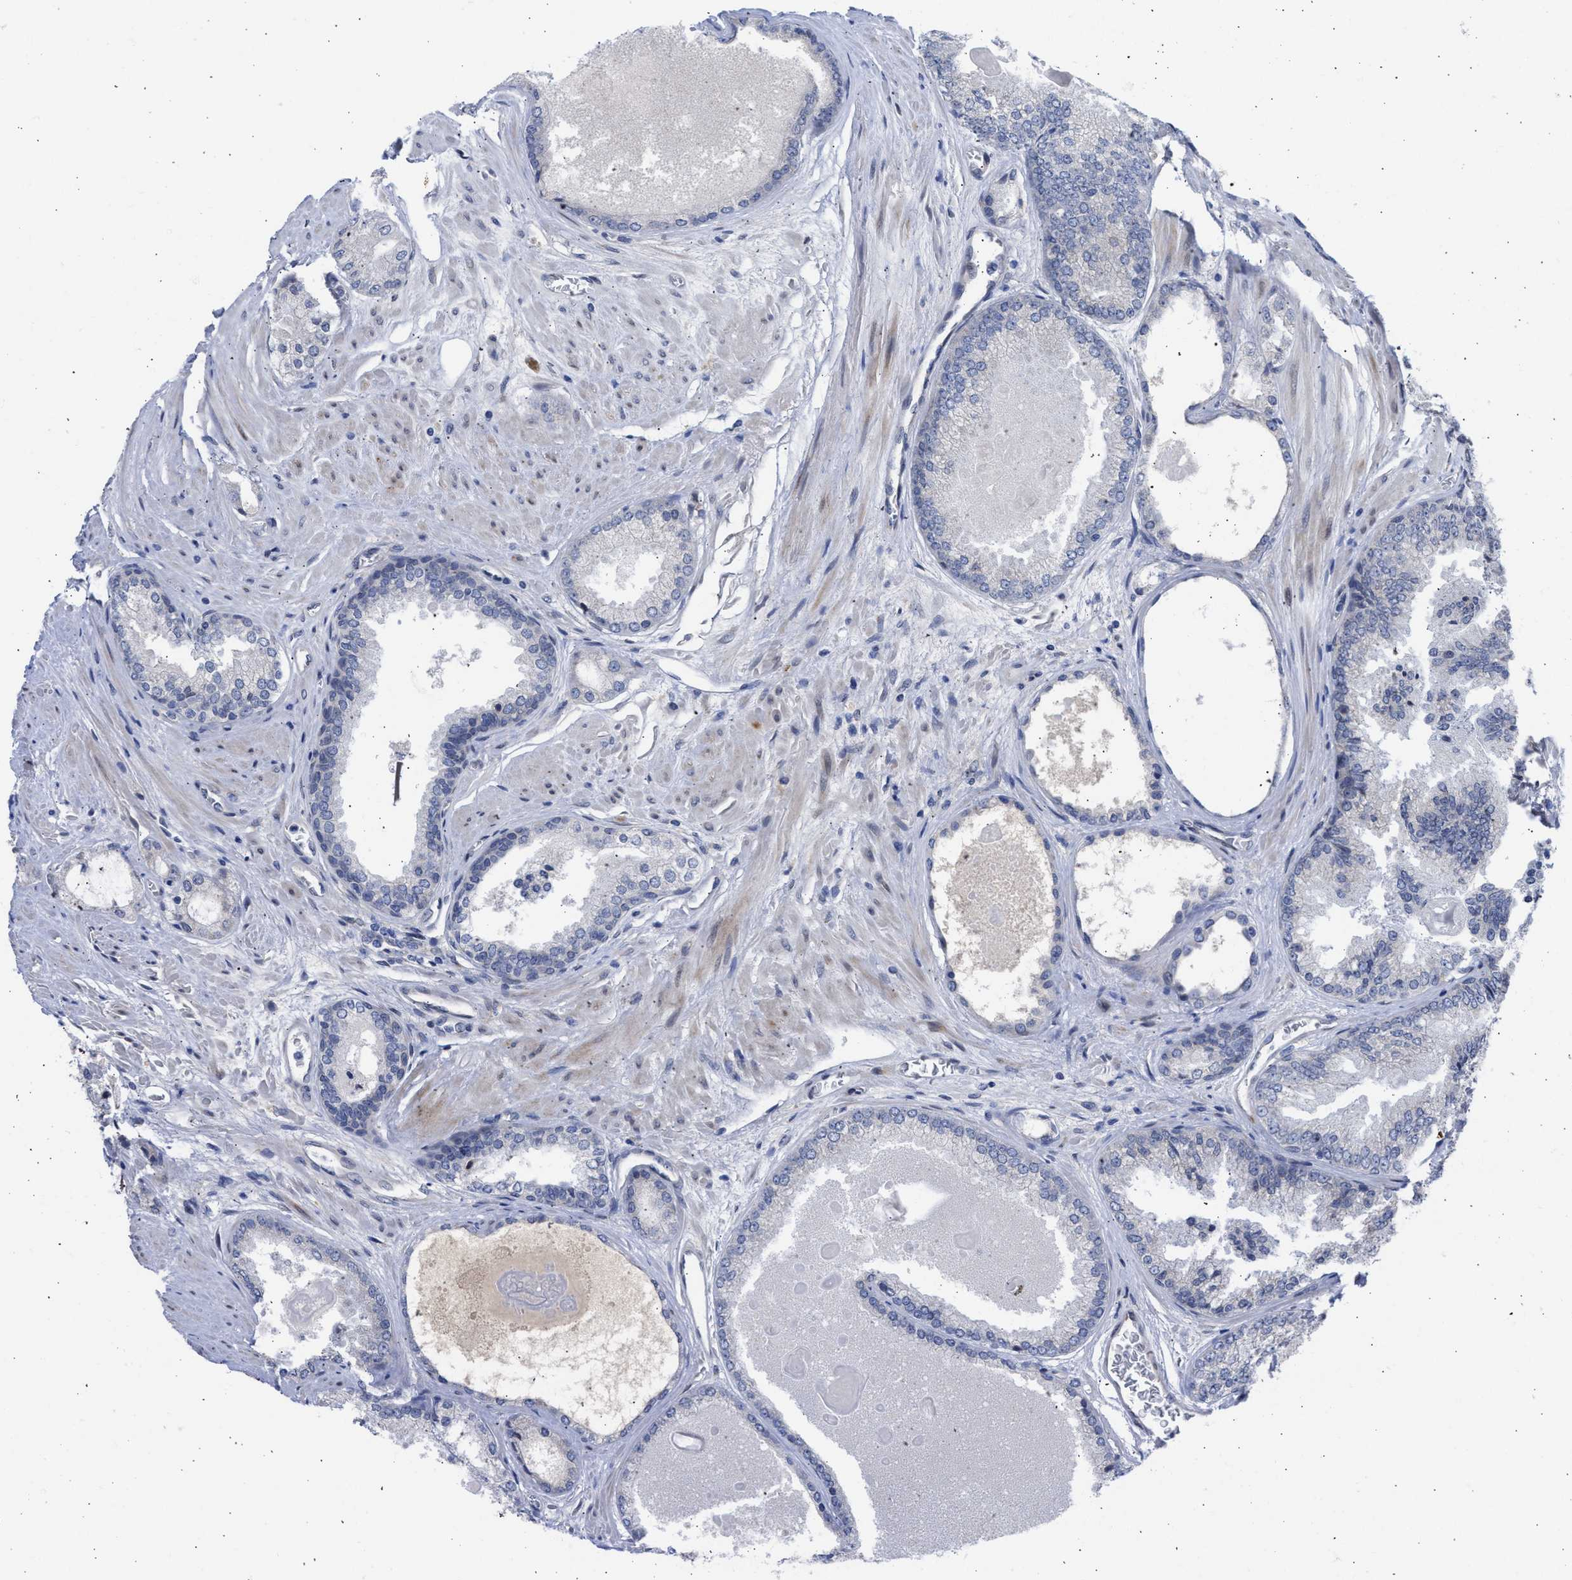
{"staining": {"intensity": "negative", "quantity": "none", "location": "none"}, "tissue": "prostate cancer", "cell_type": "Tumor cells", "image_type": "cancer", "snomed": [{"axis": "morphology", "description": "Adenocarcinoma, High grade"}, {"axis": "topography", "description": "Prostate"}], "caption": "Immunohistochemistry micrograph of neoplastic tissue: human prostate adenocarcinoma (high-grade) stained with DAB exhibits no significant protein expression in tumor cells.", "gene": "NUP35", "patient": {"sex": "male", "age": 65}}